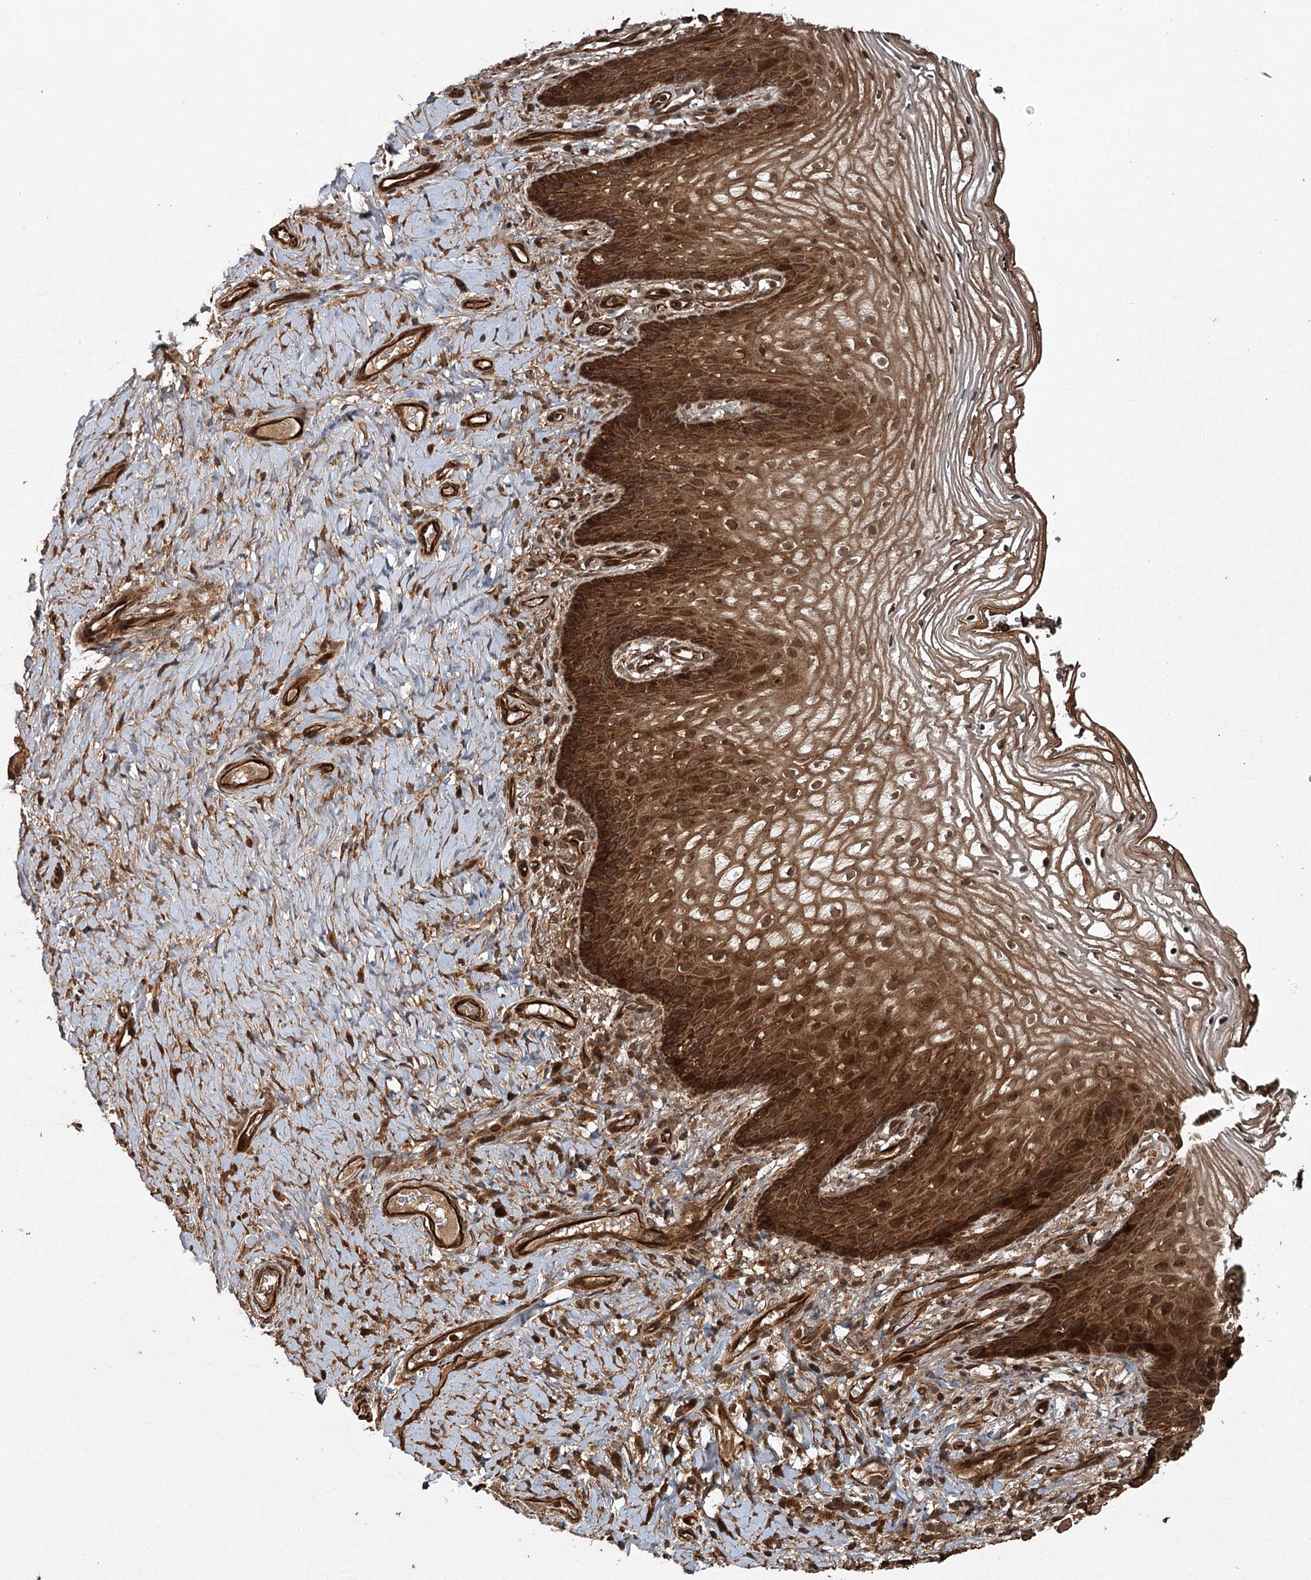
{"staining": {"intensity": "strong", "quantity": ">75%", "location": "cytoplasmic/membranous"}, "tissue": "vagina", "cell_type": "Squamous epithelial cells", "image_type": "normal", "snomed": [{"axis": "morphology", "description": "Normal tissue, NOS"}, {"axis": "topography", "description": "Vagina"}], "caption": "Protein staining of benign vagina reveals strong cytoplasmic/membranous positivity in approximately >75% of squamous epithelial cells.", "gene": "RPAP3", "patient": {"sex": "female", "age": 60}}